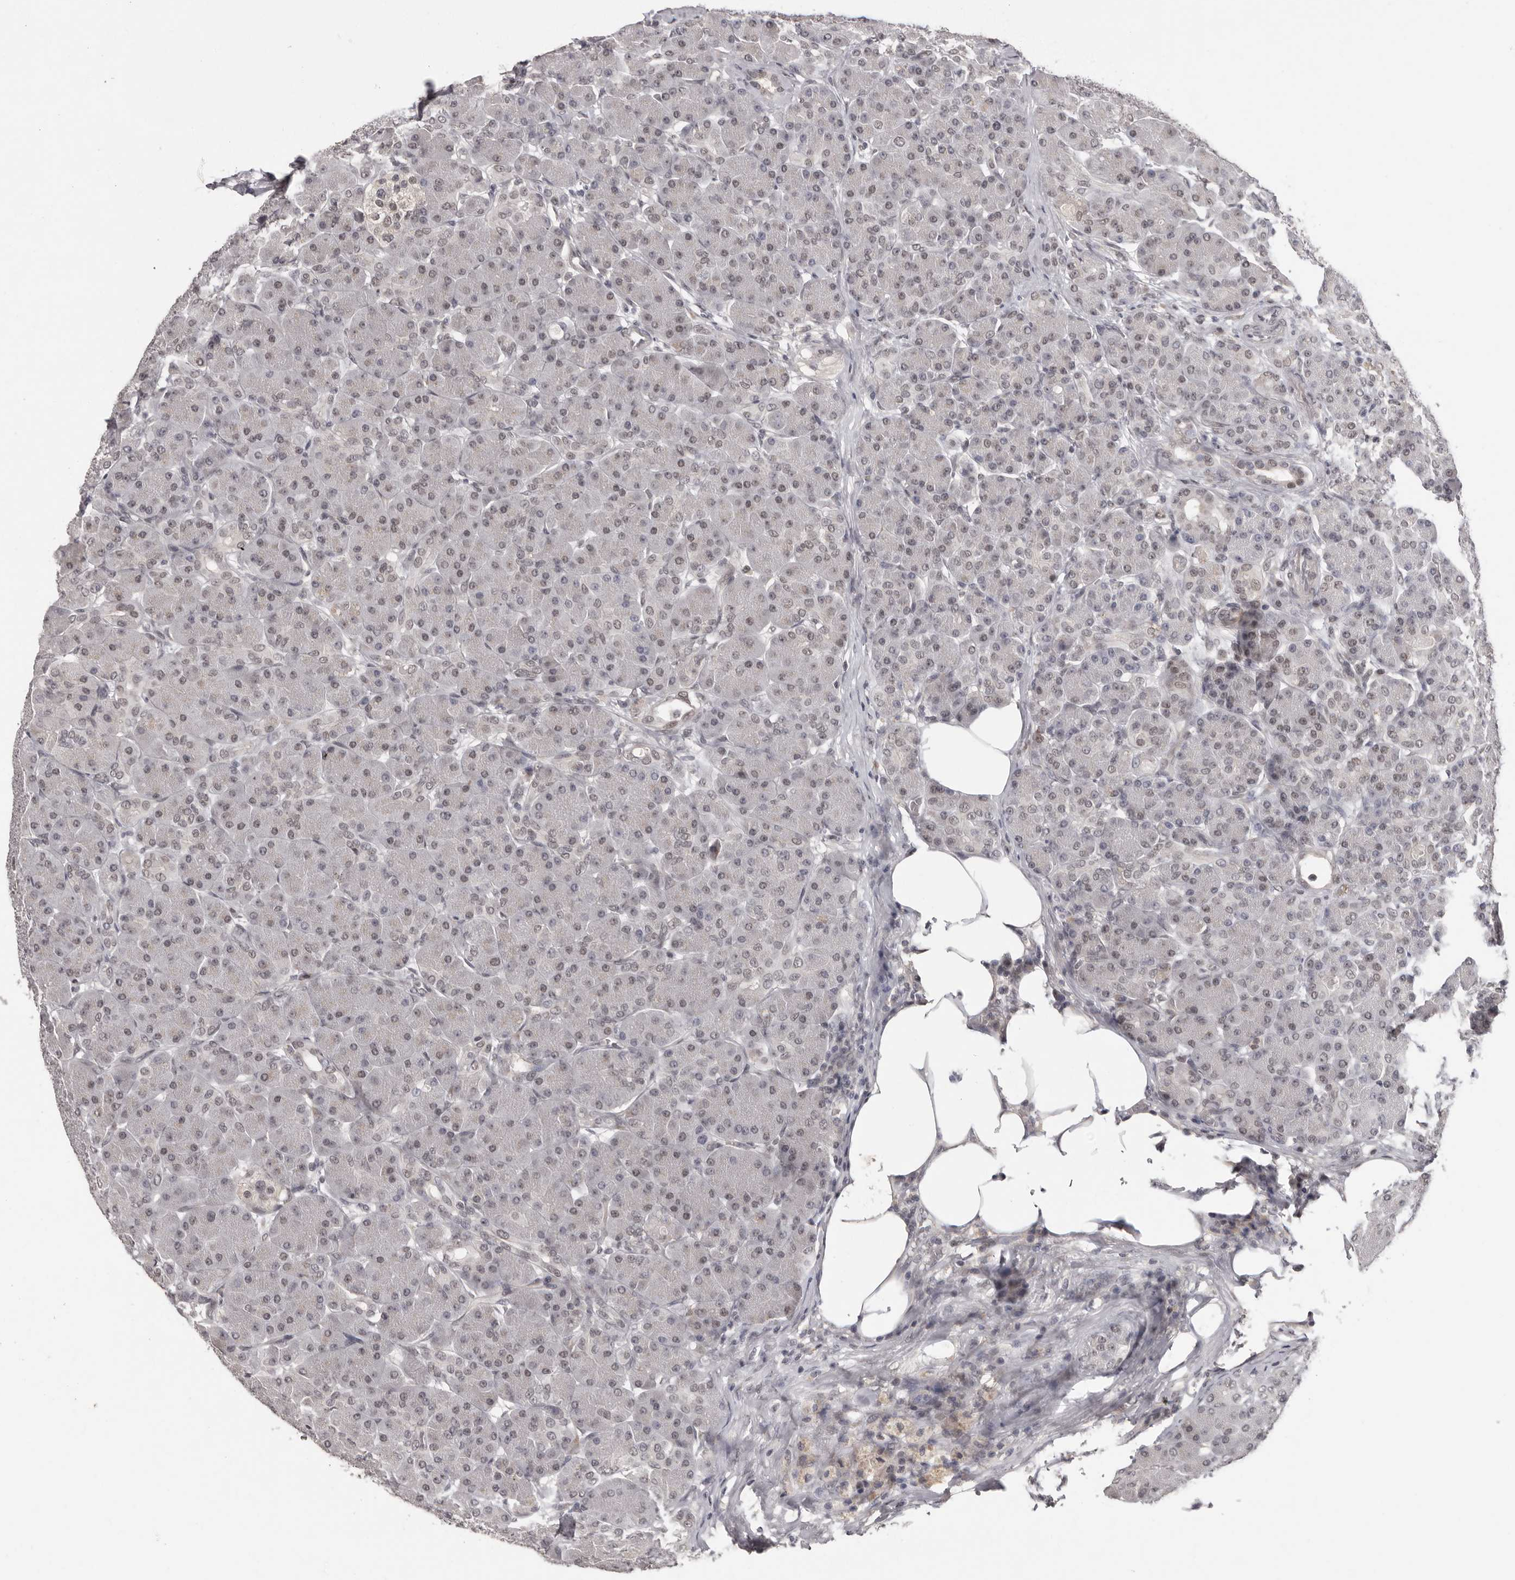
{"staining": {"intensity": "weak", "quantity": "25%-75%", "location": "nuclear"}, "tissue": "pancreas", "cell_type": "Exocrine glandular cells", "image_type": "normal", "snomed": [{"axis": "morphology", "description": "Normal tissue, NOS"}, {"axis": "topography", "description": "Pancreas"}], "caption": "This image demonstrates IHC staining of unremarkable pancreas, with low weak nuclear expression in about 25%-75% of exocrine glandular cells.", "gene": "SRCAP", "patient": {"sex": "male", "age": 63}}